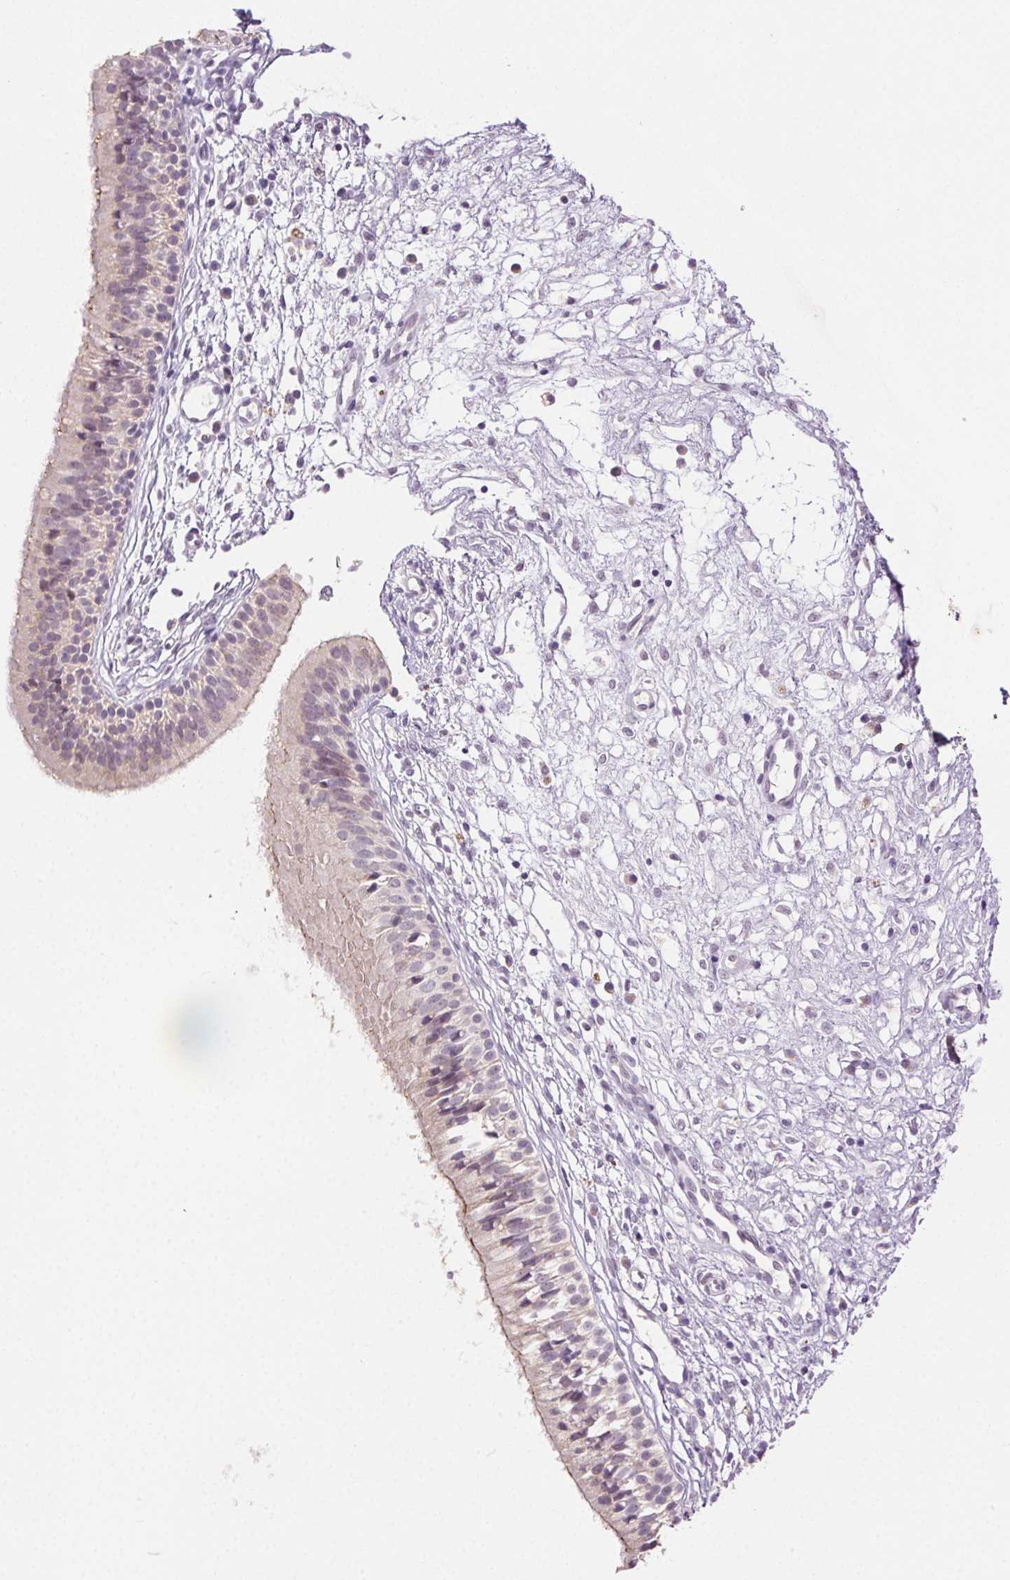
{"staining": {"intensity": "weak", "quantity": "25%-75%", "location": "cytoplasmic/membranous"}, "tissue": "nasopharynx", "cell_type": "Respiratory epithelial cells", "image_type": "normal", "snomed": [{"axis": "morphology", "description": "Normal tissue, NOS"}, {"axis": "topography", "description": "Nasopharynx"}], "caption": "This micrograph displays benign nasopharynx stained with immunohistochemistry to label a protein in brown. The cytoplasmic/membranous of respiratory epithelial cells show weak positivity for the protein. Nuclei are counter-stained blue.", "gene": "CLDN10", "patient": {"sex": "male", "age": 24}}